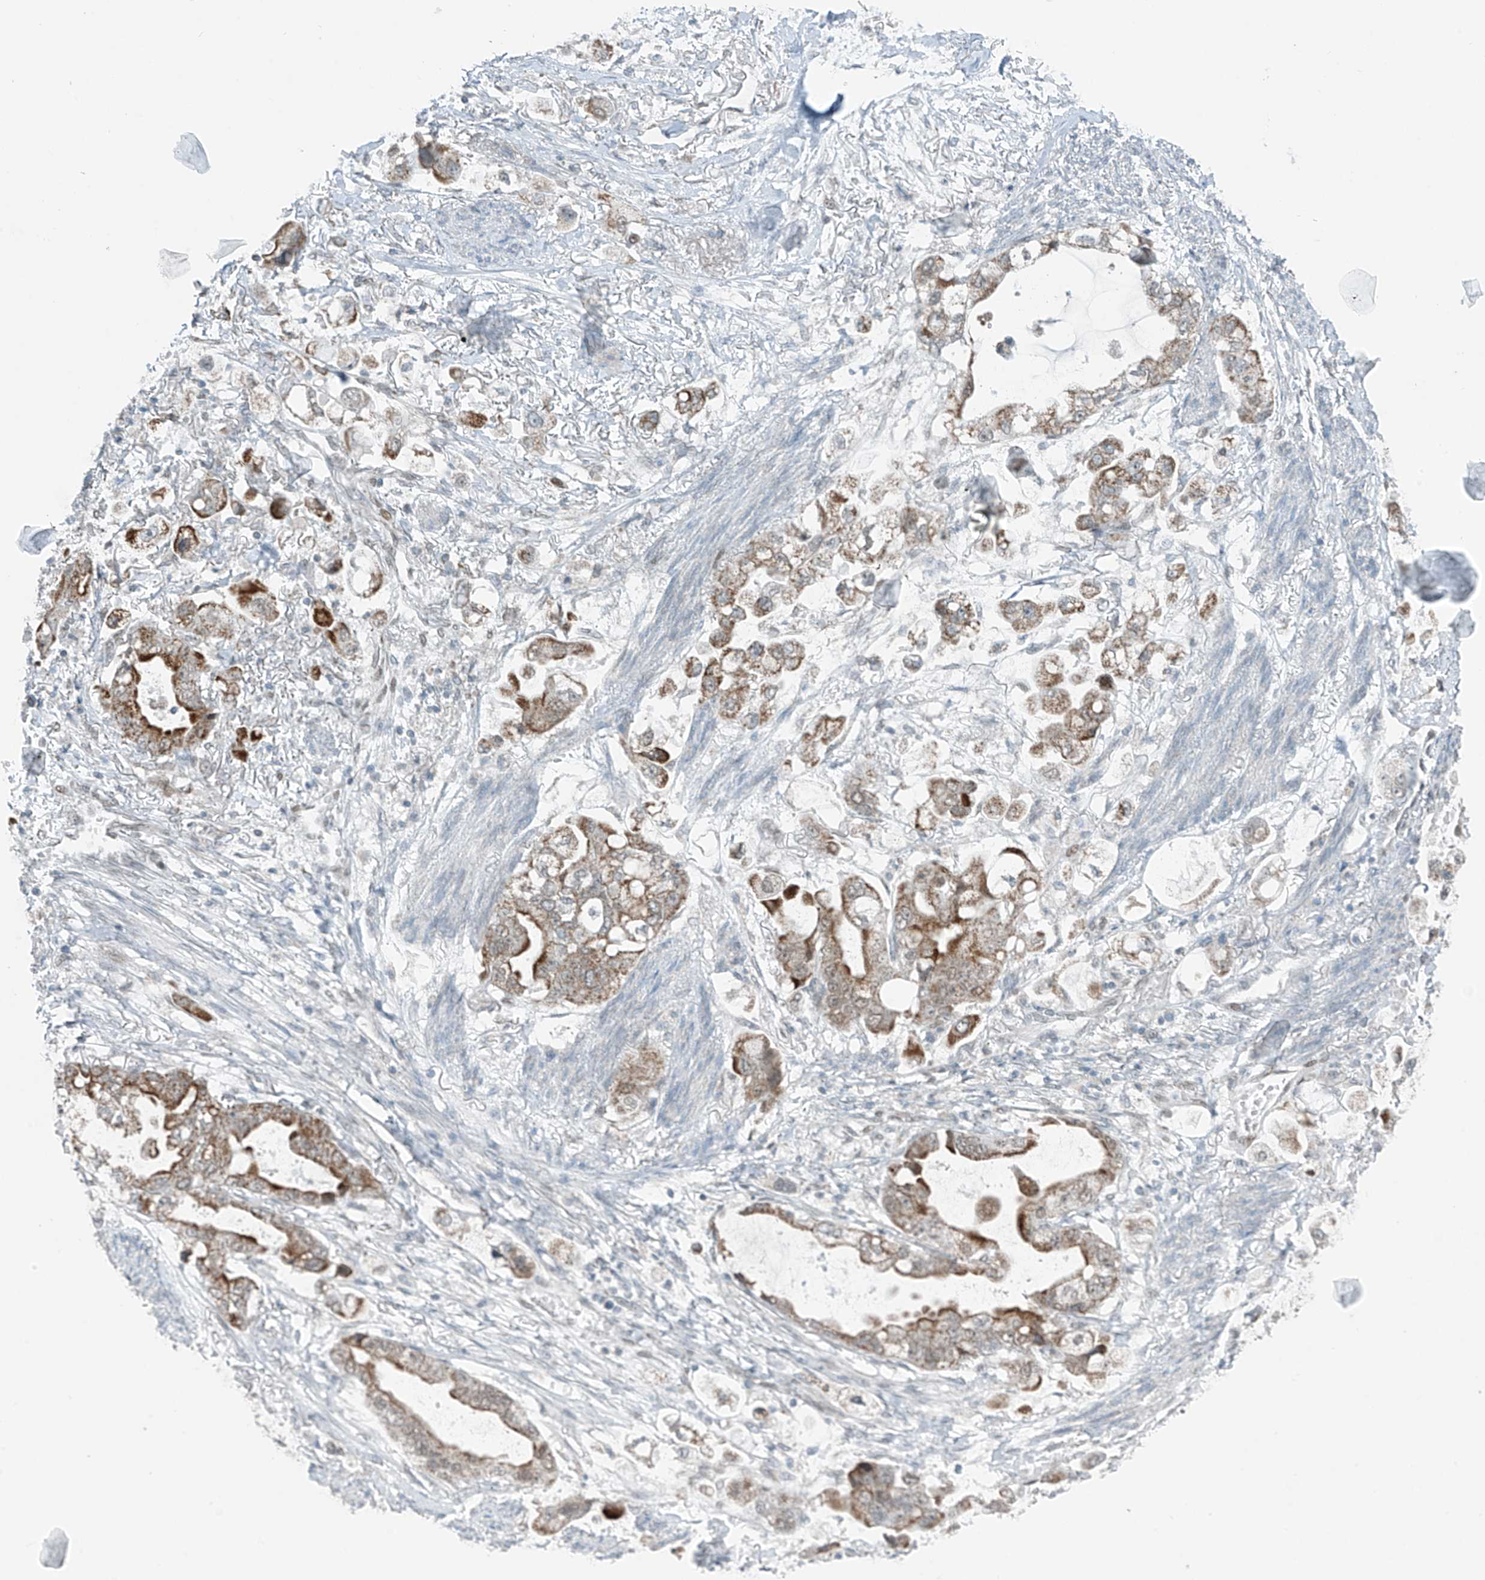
{"staining": {"intensity": "moderate", "quantity": ">75%", "location": "cytoplasmic/membranous"}, "tissue": "stomach cancer", "cell_type": "Tumor cells", "image_type": "cancer", "snomed": [{"axis": "morphology", "description": "Adenocarcinoma, NOS"}, {"axis": "topography", "description": "Stomach"}], "caption": "This micrograph demonstrates immunohistochemistry (IHC) staining of human adenocarcinoma (stomach), with medium moderate cytoplasmic/membranous positivity in approximately >75% of tumor cells.", "gene": "WRNIP1", "patient": {"sex": "male", "age": 62}}